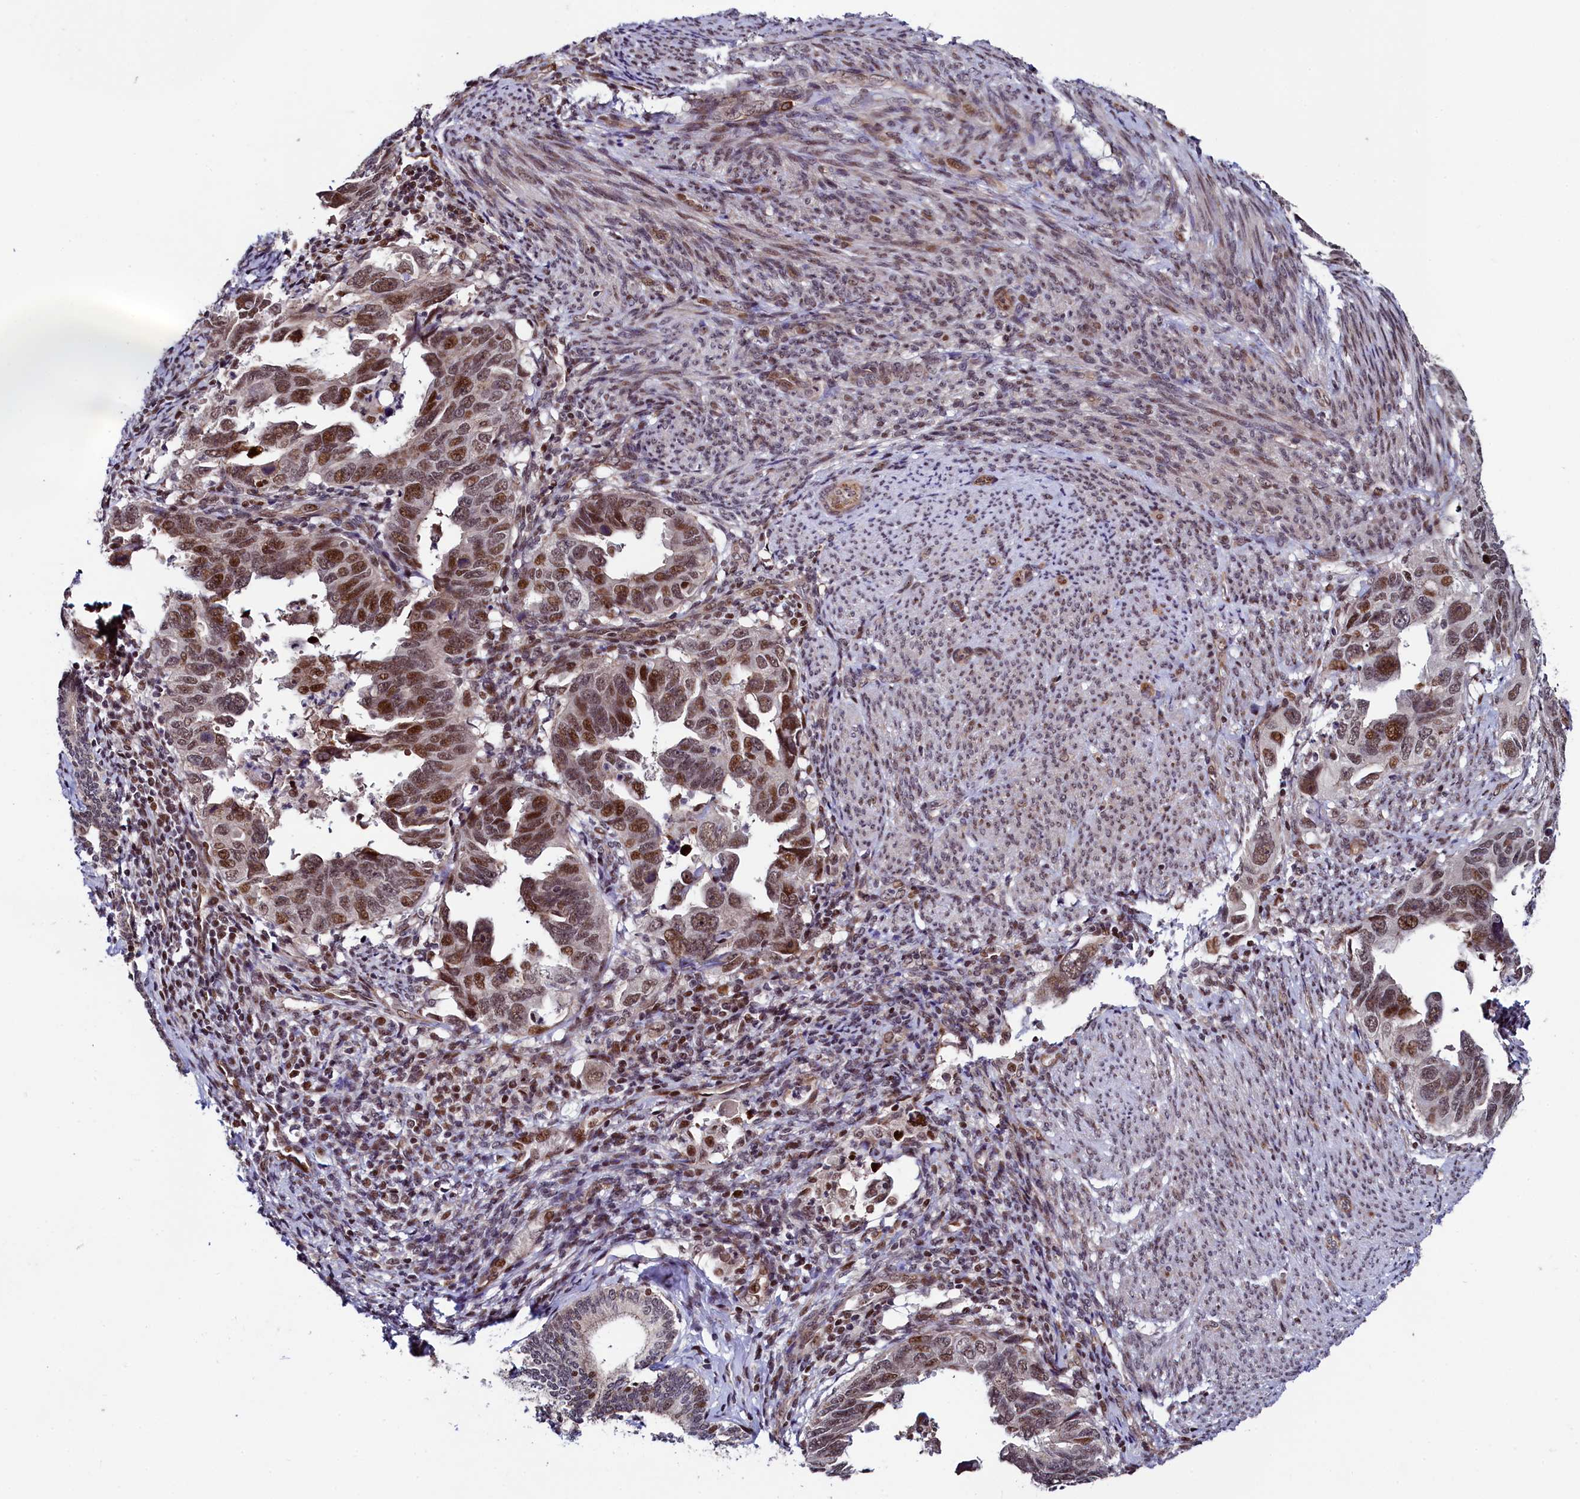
{"staining": {"intensity": "strong", "quantity": ">75%", "location": "nuclear"}, "tissue": "endometrial cancer", "cell_type": "Tumor cells", "image_type": "cancer", "snomed": [{"axis": "morphology", "description": "Adenocarcinoma, NOS"}, {"axis": "topography", "description": "Endometrium"}], "caption": "Protein expression by immunohistochemistry shows strong nuclear positivity in about >75% of tumor cells in endometrial cancer.", "gene": "LEO1", "patient": {"sex": "female", "age": 65}}